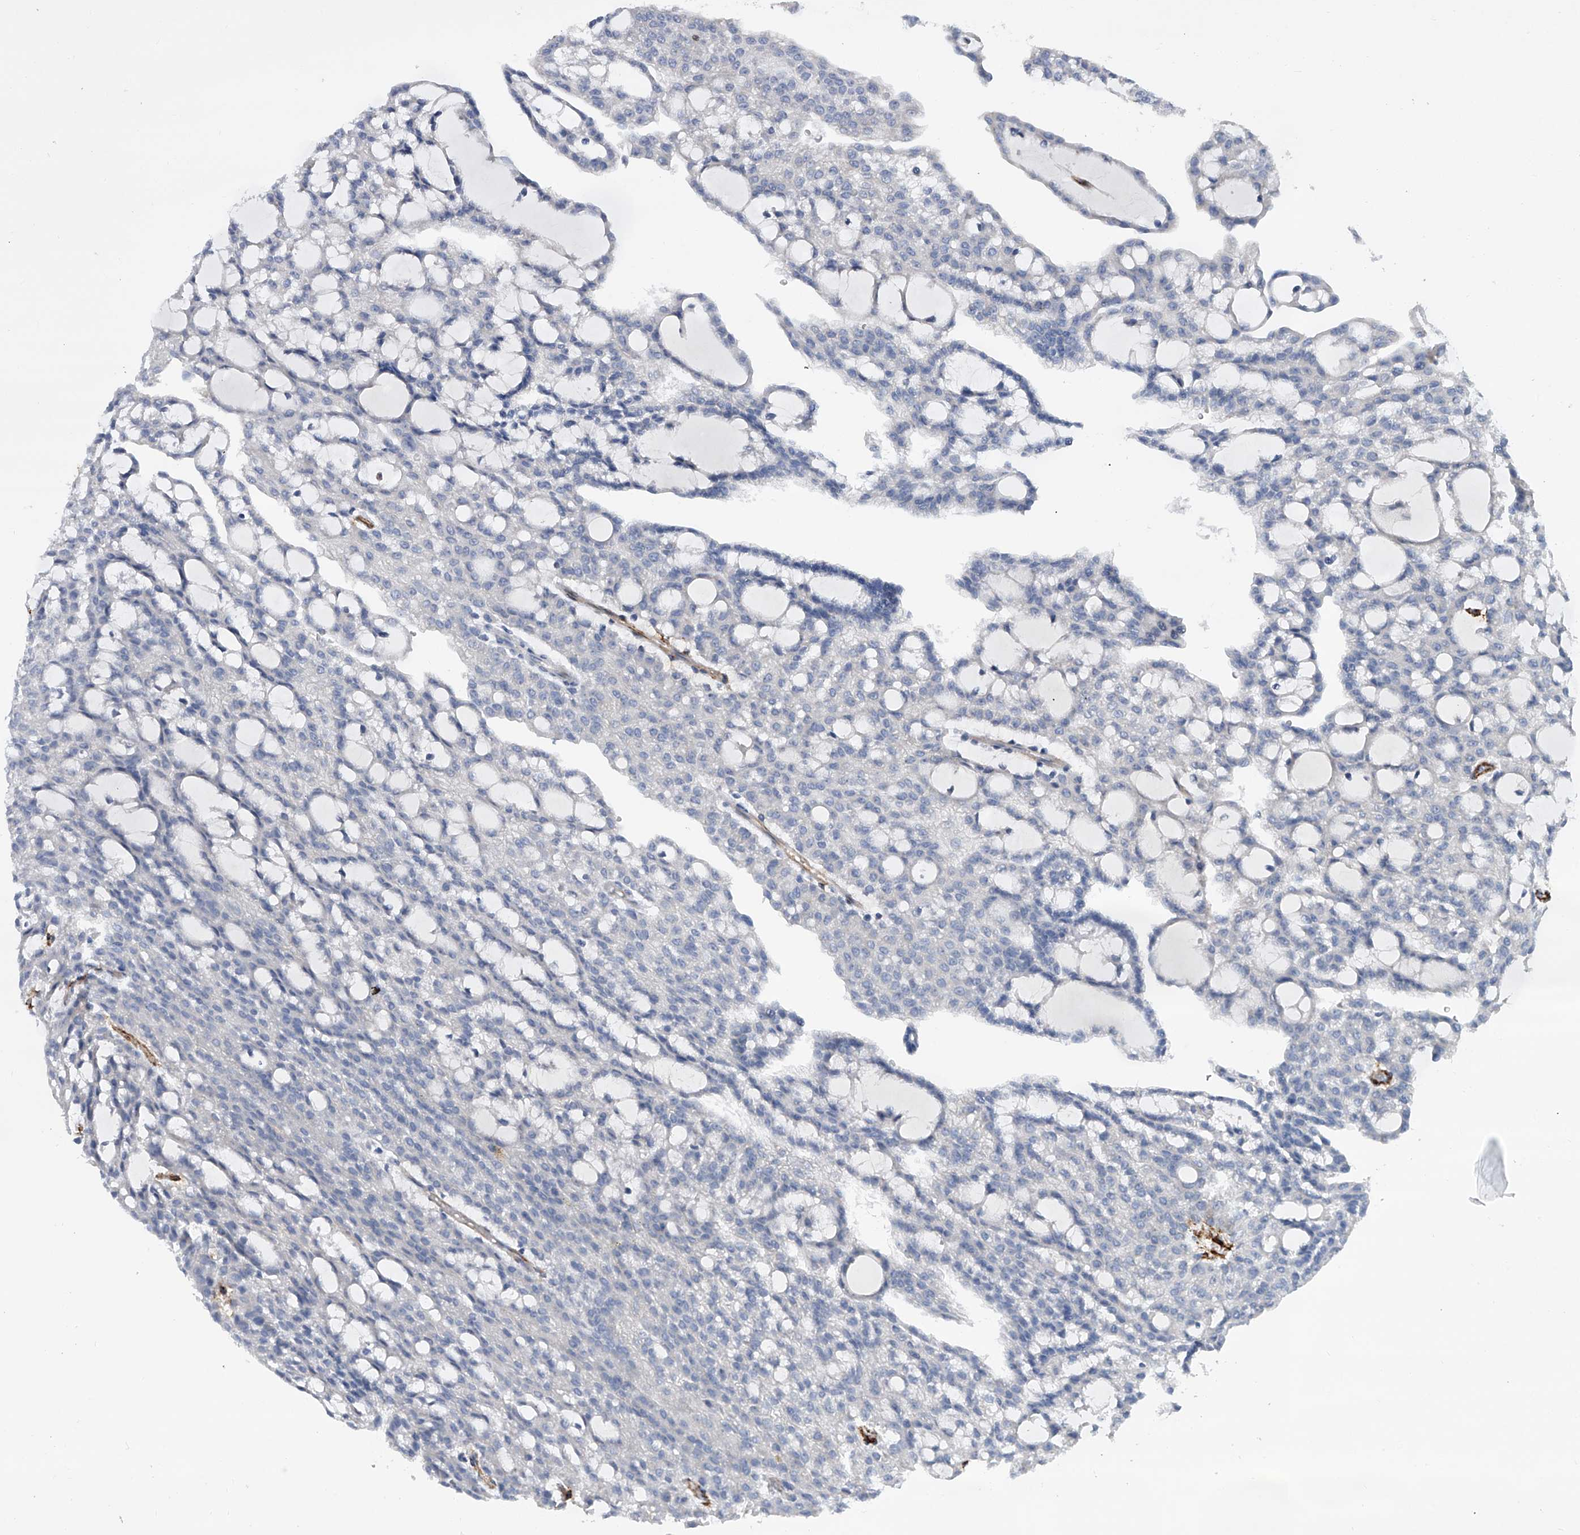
{"staining": {"intensity": "negative", "quantity": "none", "location": "none"}, "tissue": "renal cancer", "cell_type": "Tumor cells", "image_type": "cancer", "snomed": [{"axis": "morphology", "description": "Adenocarcinoma, NOS"}, {"axis": "topography", "description": "Kidney"}], "caption": "The photomicrograph exhibits no significant expression in tumor cells of adenocarcinoma (renal).", "gene": "ALG14", "patient": {"sex": "male", "age": 63}}